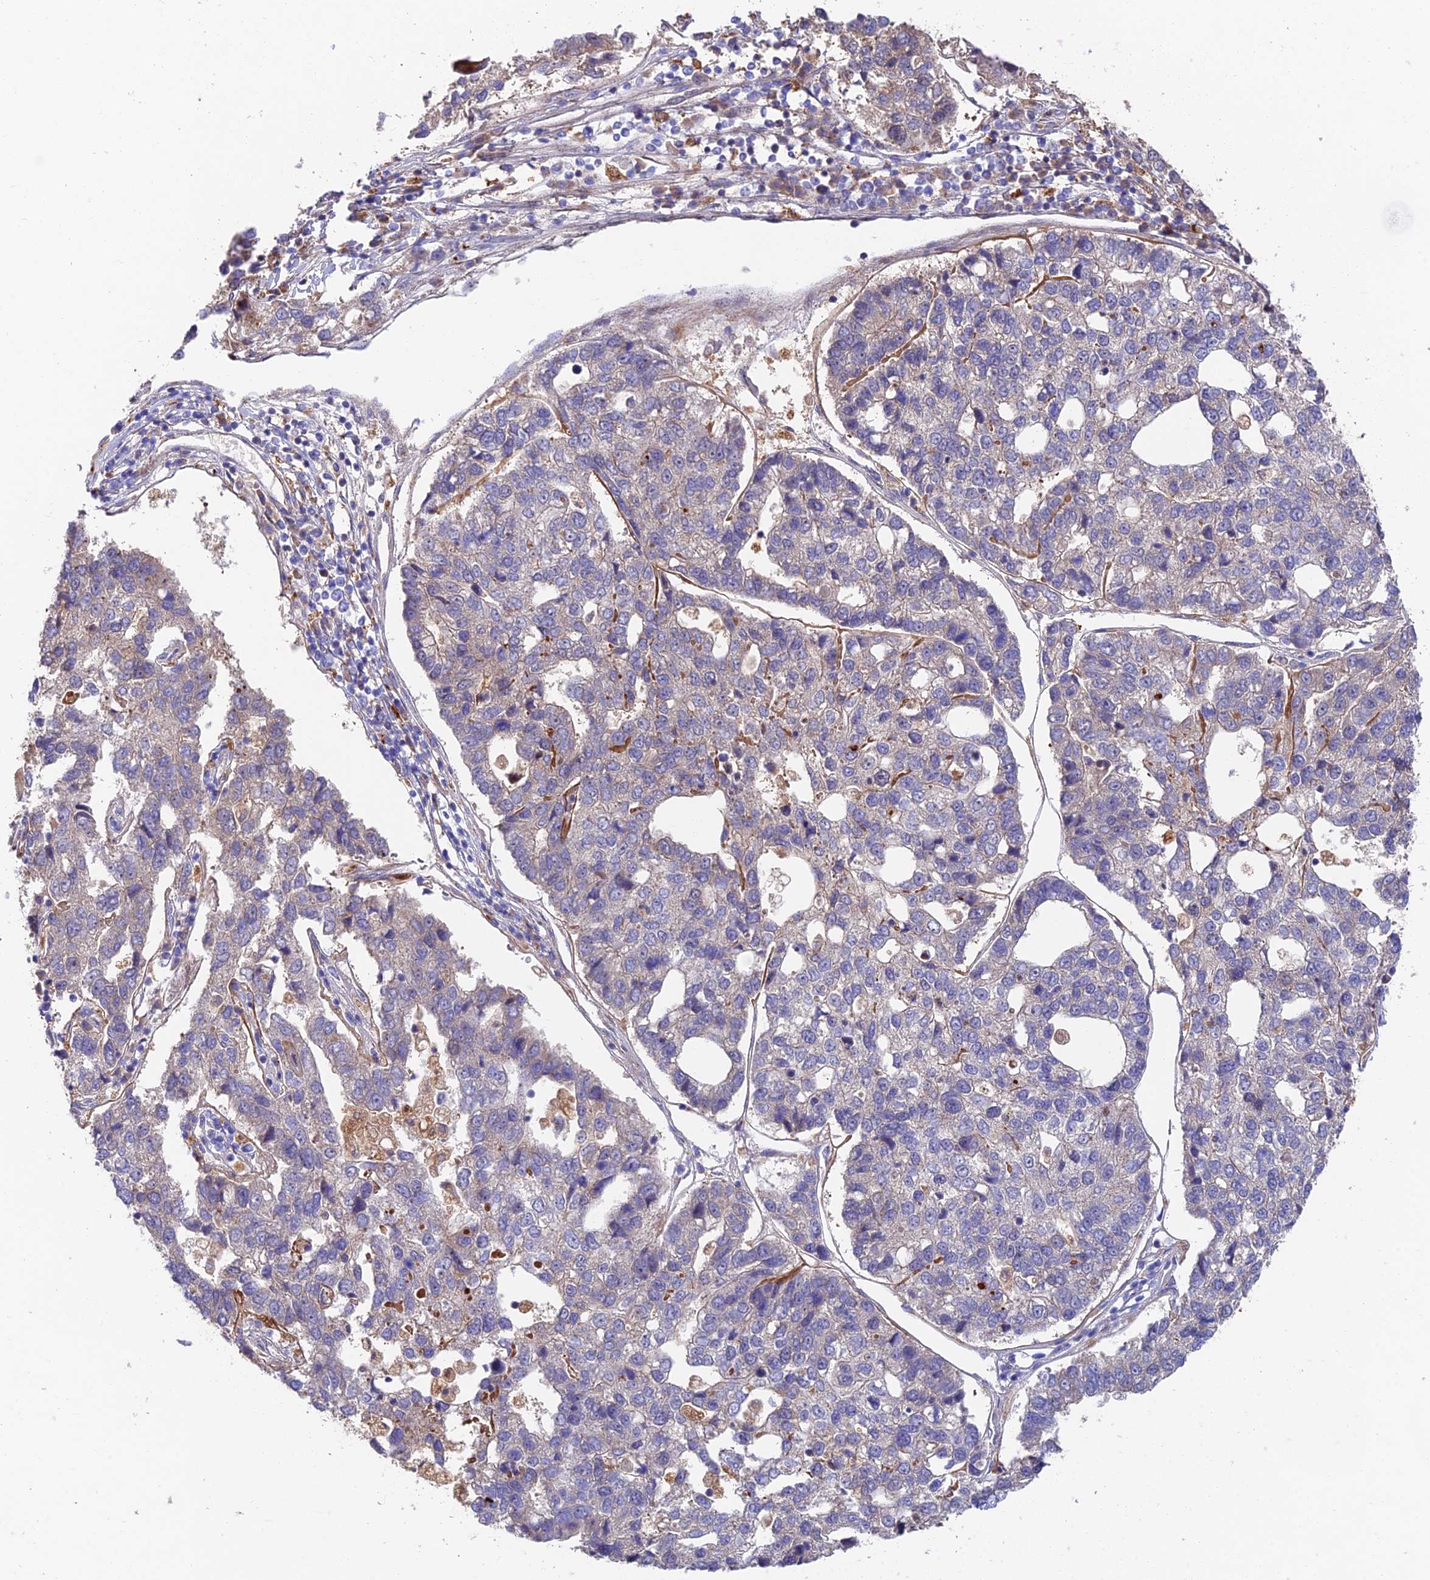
{"staining": {"intensity": "negative", "quantity": "none", "location": "none"}, "tissue": "pancreatic cancer", "cell_type": "Tumor cells", "image_type": "cancer", "snomed": [{"axis": "morphology", "description": "Adenocarcinoma, NOS"}, {"axis": "topography", "description": "Pancreas"}], "caption": "DAB (3,3'-diaminobenzidine) immunohistochemical staining of human pancreatic adenocarcinoma demonstrates no significant expression in tumor cells. (DAB (3,3'-diaminobenzidine) immunohistochemistry (IHC) visualized using brightfield microscopy, high magnification).", "gene": "FUOM", "patient": {"sex": "female", "age": 61}}